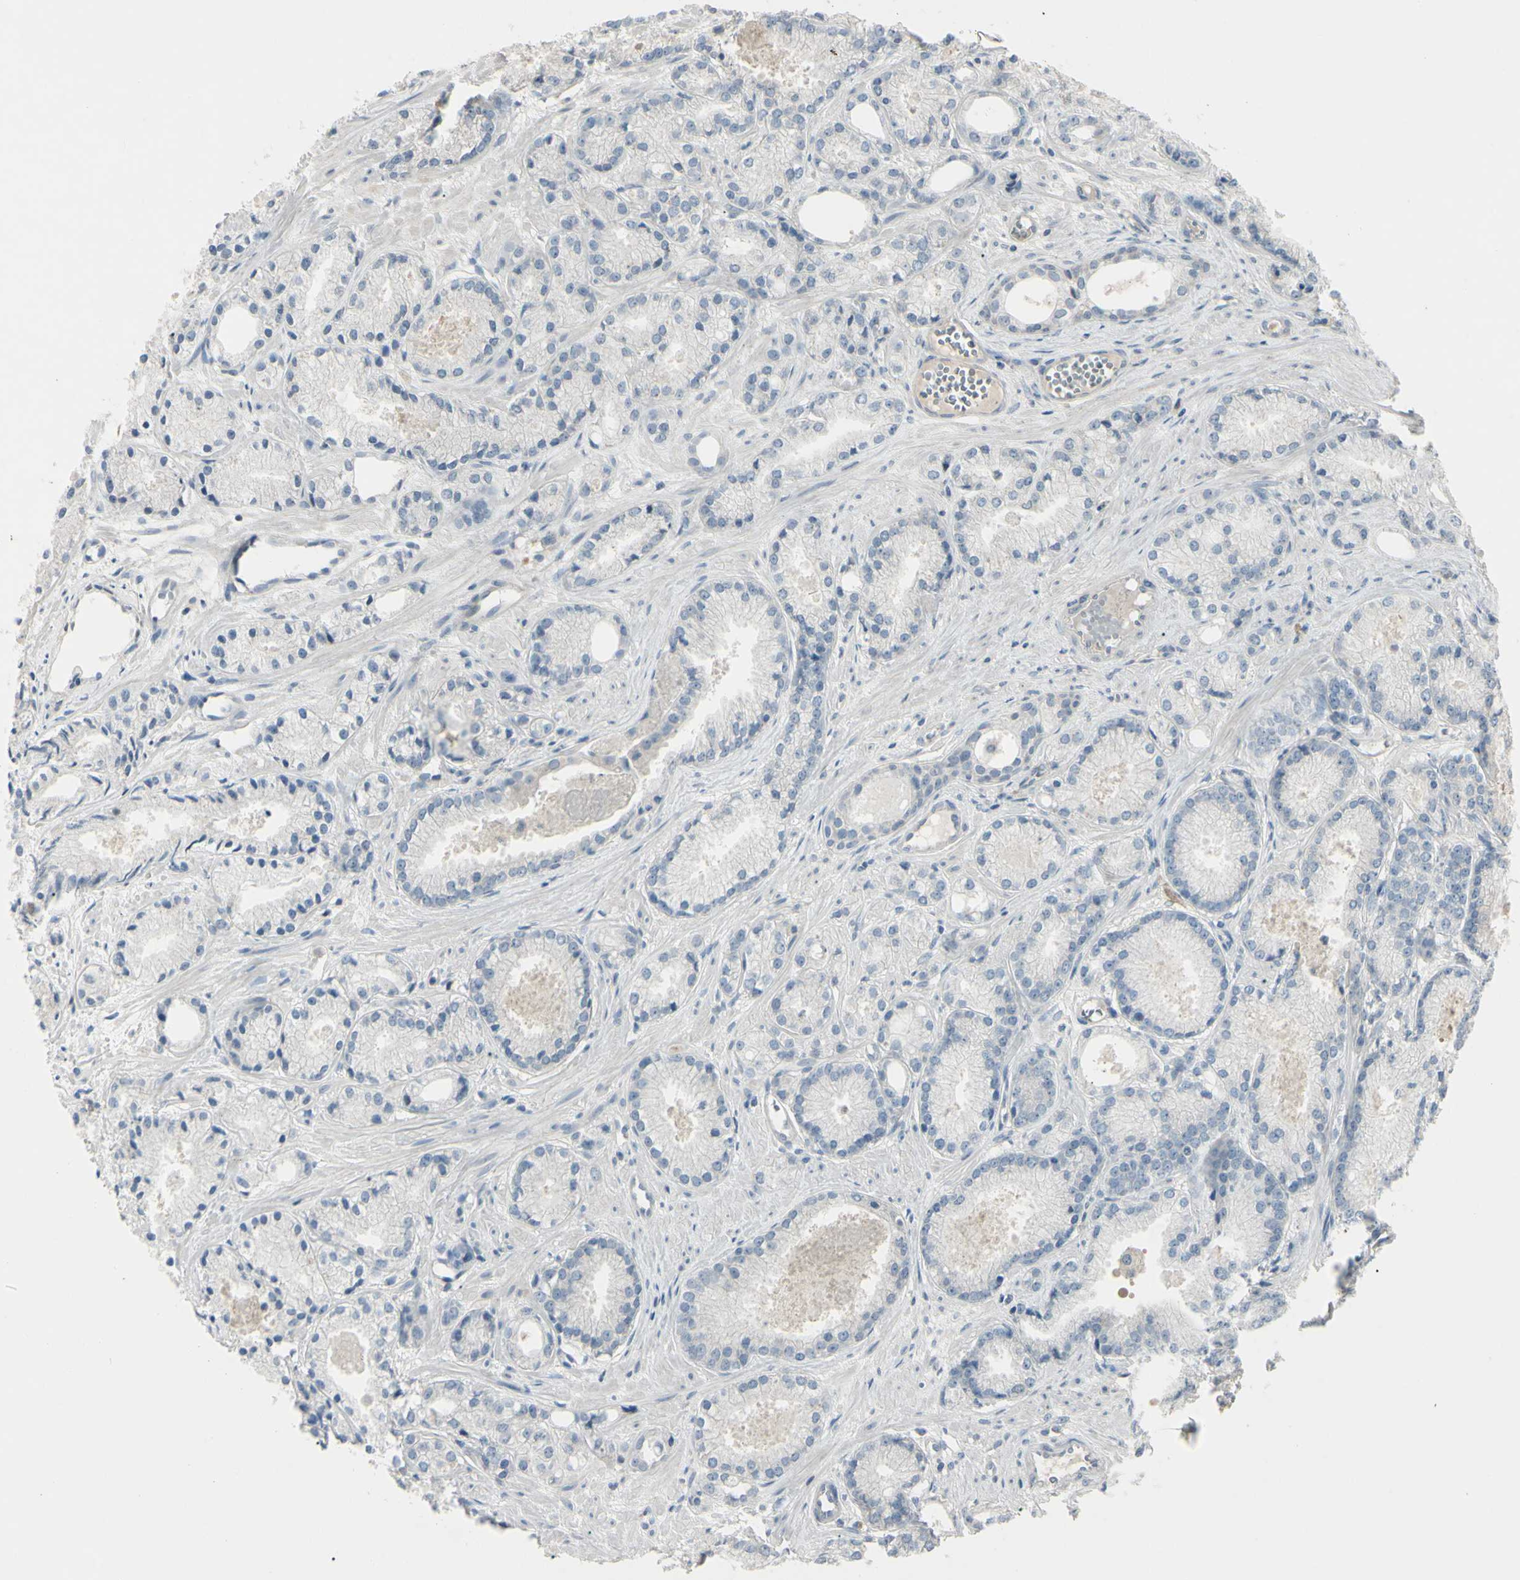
{"staining": {"intensity": "negative", "quantity": "none", "location": "none"}, "tissue": "prostate cancer", "cell_type": "Tumor cells", "image_type": "cancer", "snomed": [{"axis": "morphology", "description": "Adenocarcinoma, Low grade"}, {"axis": "topography", "description": "Prostate"}], "caption": "High power microscopy histopathology image of an immunohistochemistry (IHC) image of low-grade adenocarcinoma (prostate), revealing no significant expression in tumor cells. (DAB (3,3'-diaminobenzidine) immunohistochemistry (IHC) visualized using brightfield microscopy, high magnification).", "gene": "PIAS4", "patient": {"sex": "male", "age": 72}}